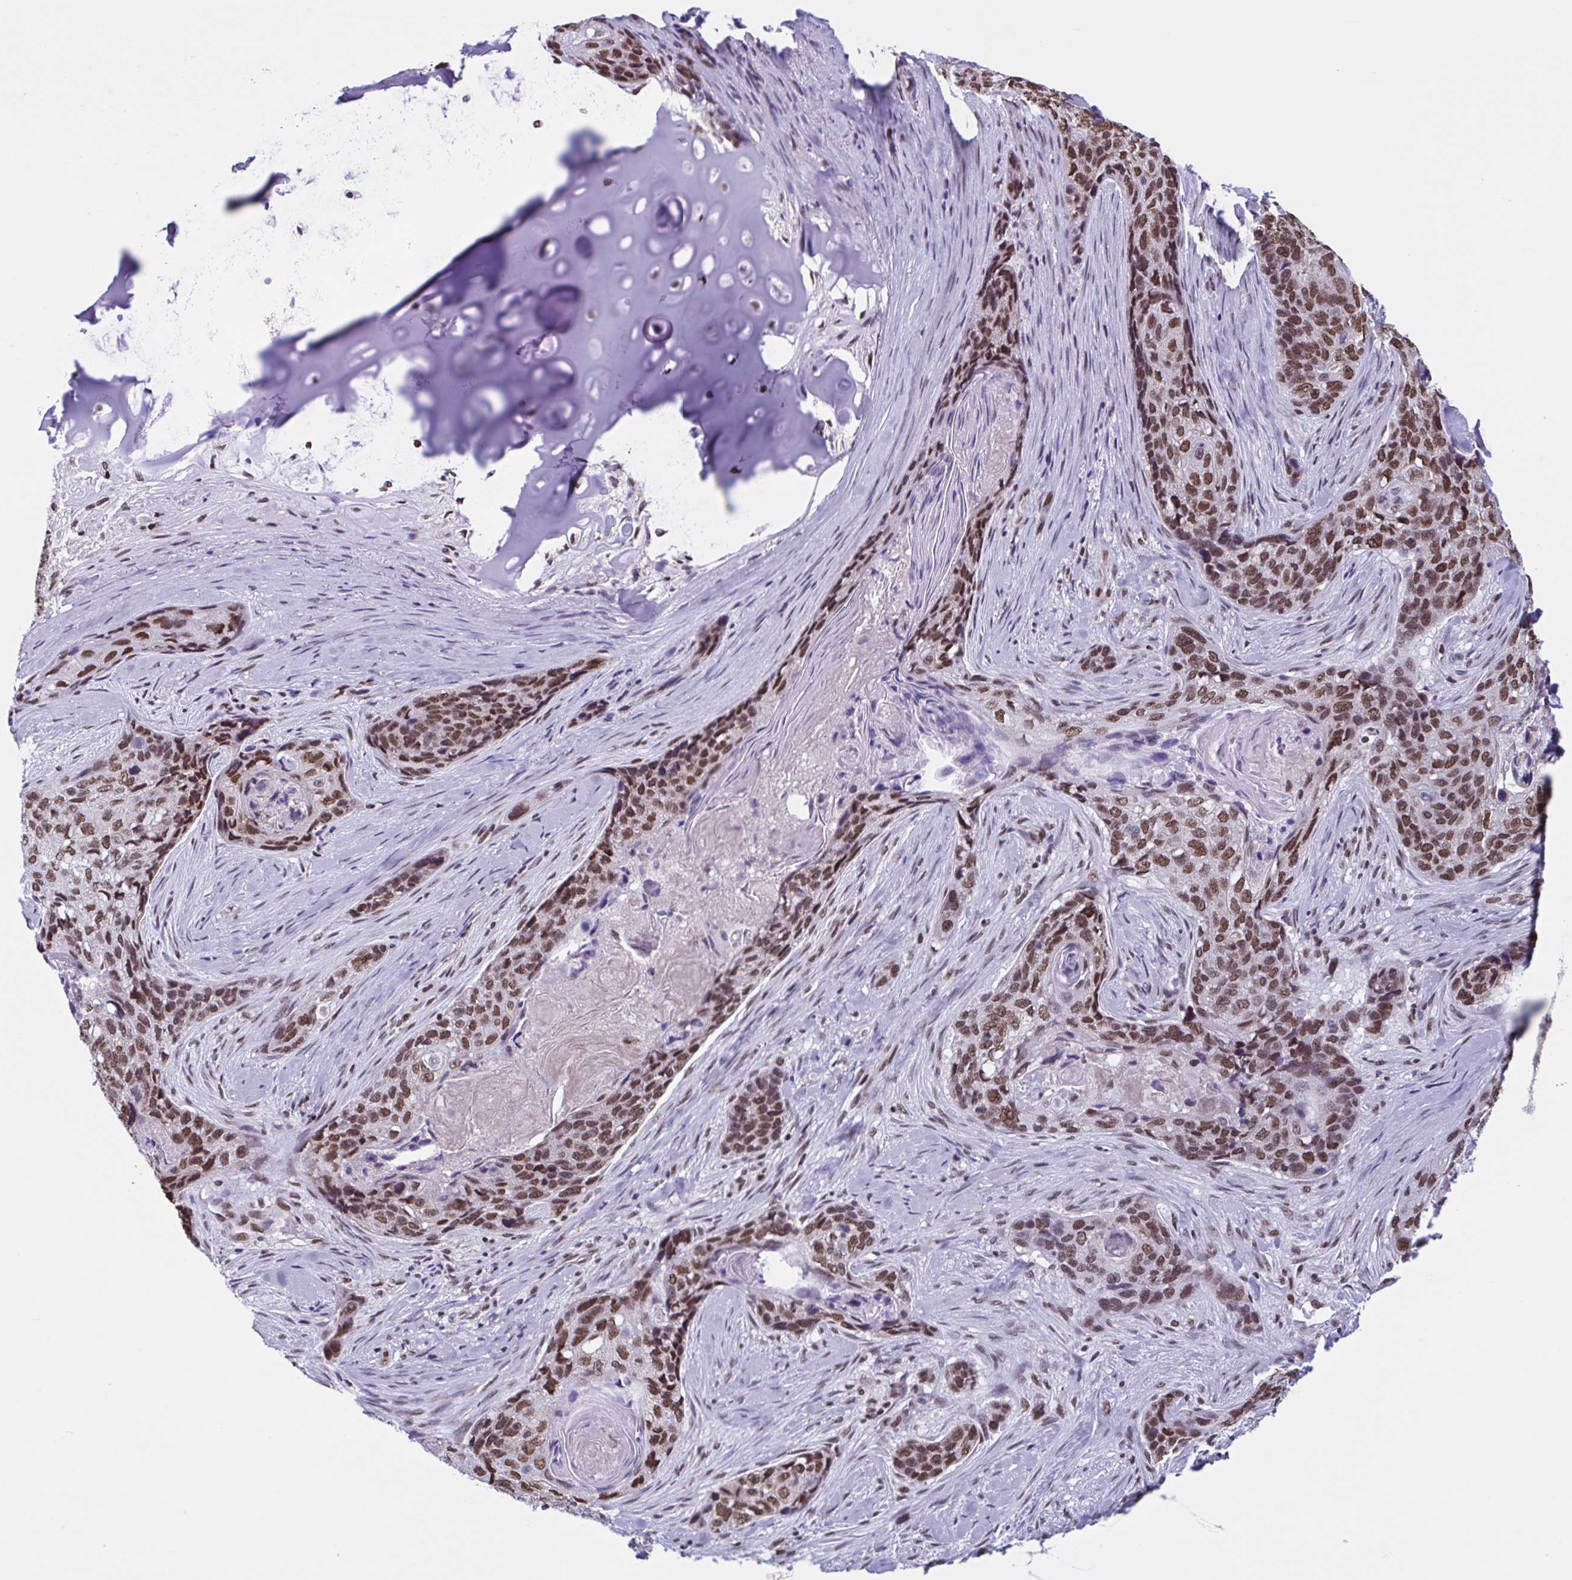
{"staining": {"intensity": "strong", "quantity": ">75%", "location": "nuclear"}, "tissue": "lung cancer", "cell_type": "Tumor cells", "image_type": "cancer", "snomed": [{"axis": "morphology", "description": "Squamous cell carcinoma, NOS"}, {"axis": "morphology", "description": "Squamous cell carcinoma, metastatic, NOS"}, {"axis": "topography", "description": "Lymph node"}, {"axis": "topography", "description": "Lung"}], "caption": "This image reveals metastatic squamous cell carcinoma (lung) stained with IHC to label a protein in brown. The nuclear of tumor cells show strong positivity for the protein. Nuclei are counter-stained blue.", "gene": "TIMM21", "patient": {"sex": "male", "age": 41}}